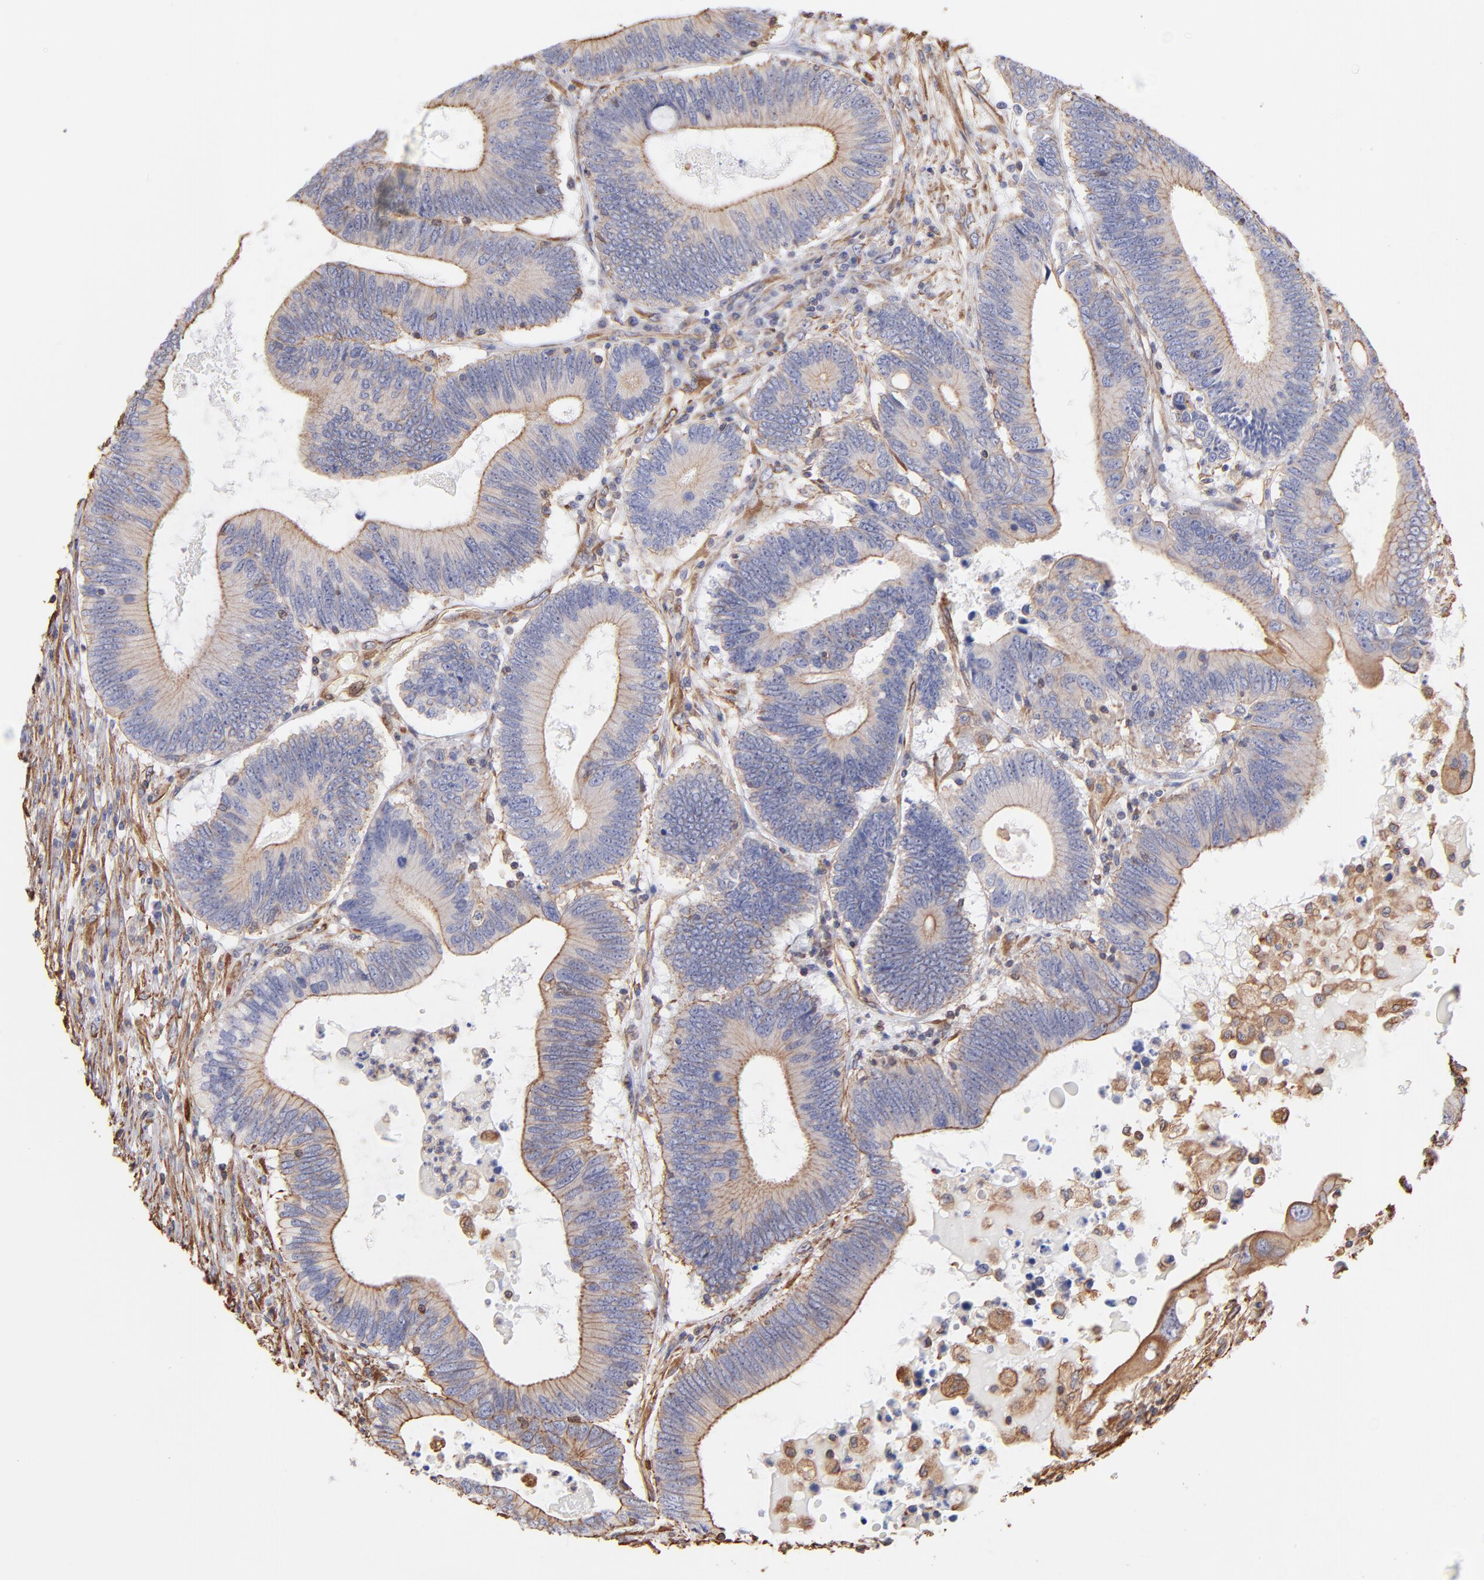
{"staining": {"intensity": "moderate", "quantity": ">75%", "location": "cytoplasmic/membranous"}, "tissue": "colorectal cancer", "cell_type": "Tumor cells", "image_type": "cancer", "snomed": [{"axis": "morphology", "description": "Adenocarcinoma, NOS"}, {"axis": "topography", "description": "Colon"}], "caption": "The micrograph exhibits staining of adenocarcinoma (colorectal), revealing moderate cytoplasmic/membranous protein expression (brown color) within tumor cells.", "gene": "PLEC", "patient": {"sex": "female", "age": 78}}